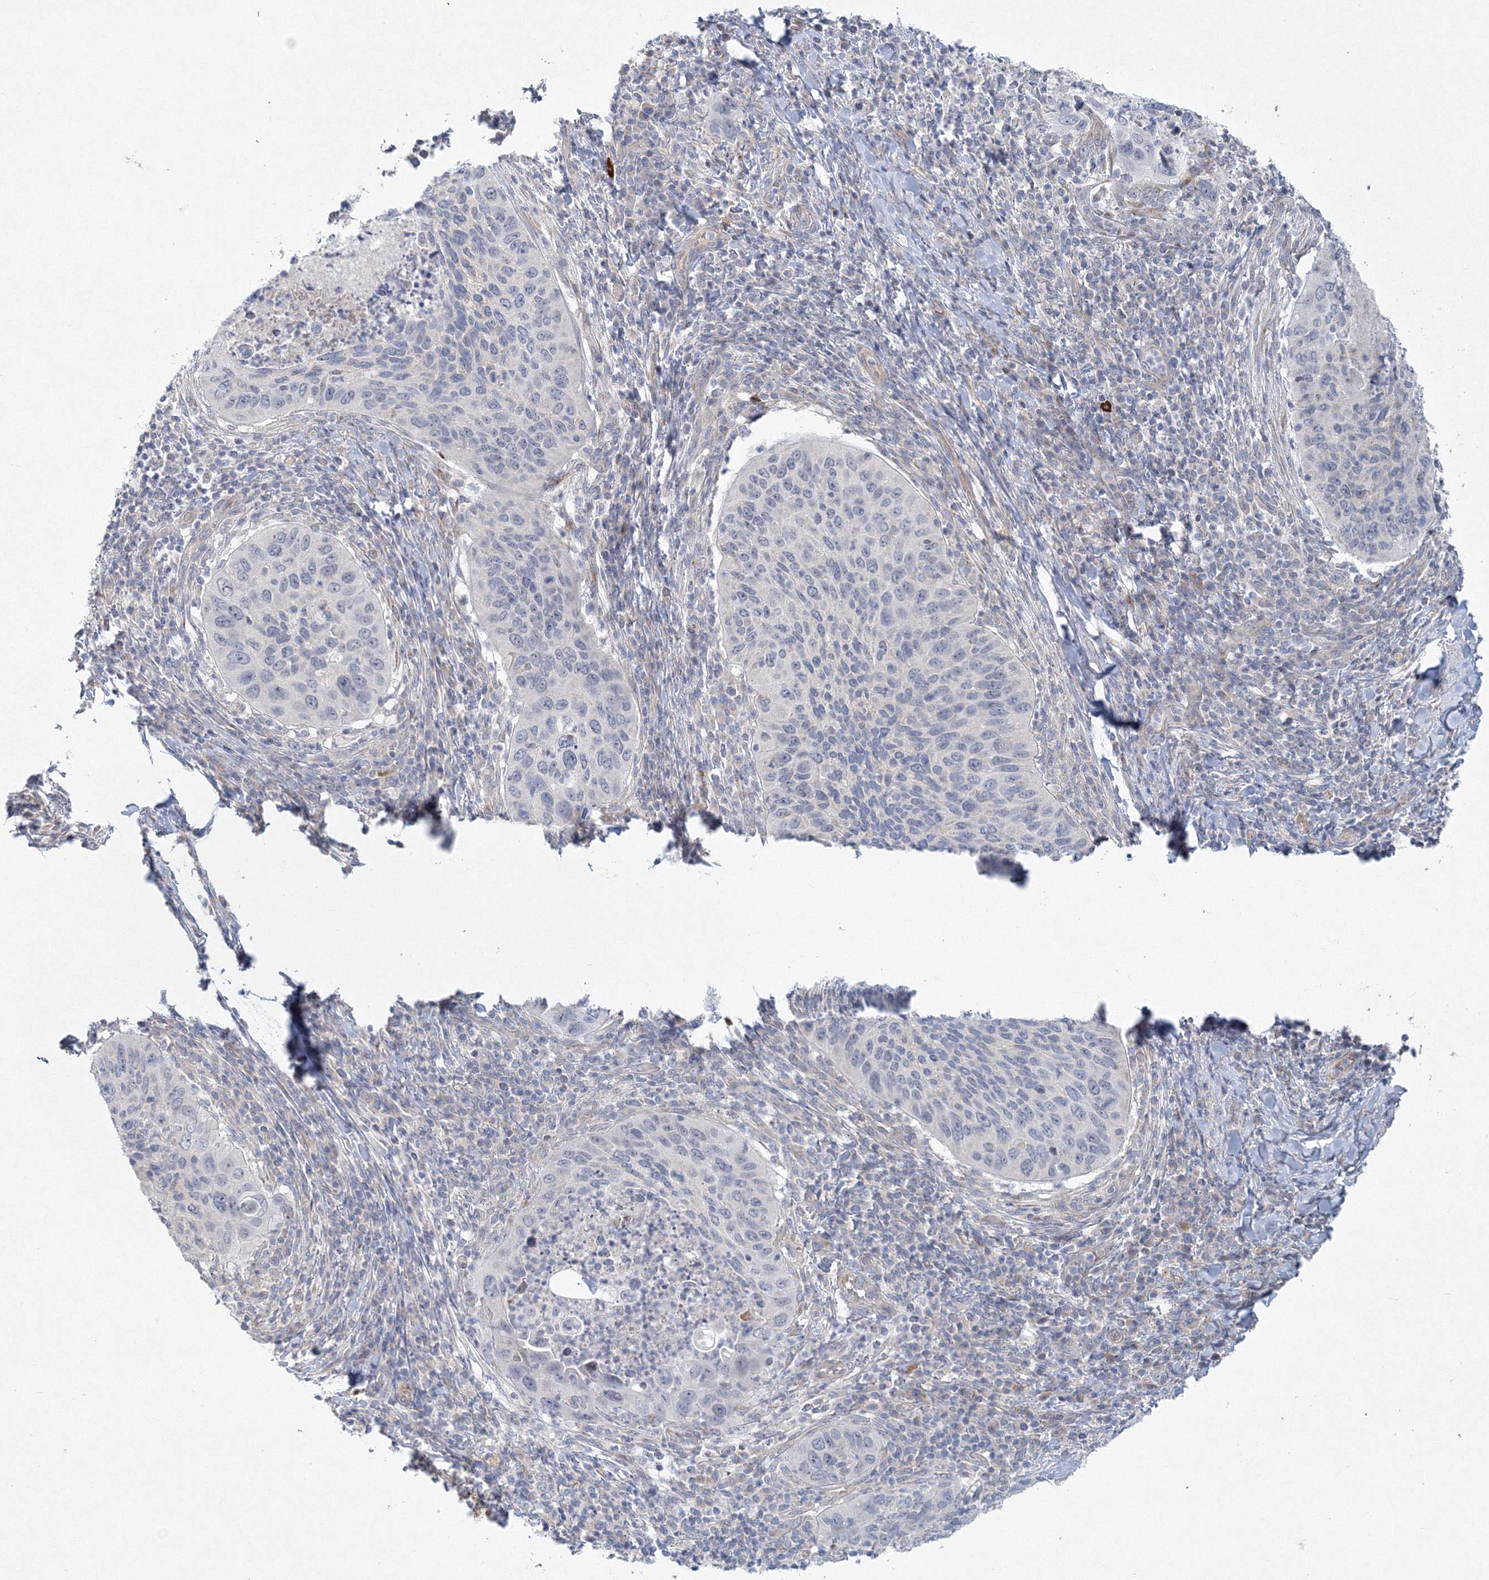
{"staining": {"intensity": "negative", "quantity": "none", "location": "none"}, "tissue": "cervical cancer", "cell_type": "Tumor cells", "image_type": "cancer", "snomed": [{"axis": "morphology", "description": "Squamous cell carcinoma, NOS"}, {"axis": "topography", "description": "Cervix"}], "caption": "The photomicrograph demonstrates no significant positivity in tumor cells of cervical cancer (squamous cell carcinoma).", "gene": "WDR49", "patient": {"sex": "female", "age": 38}}